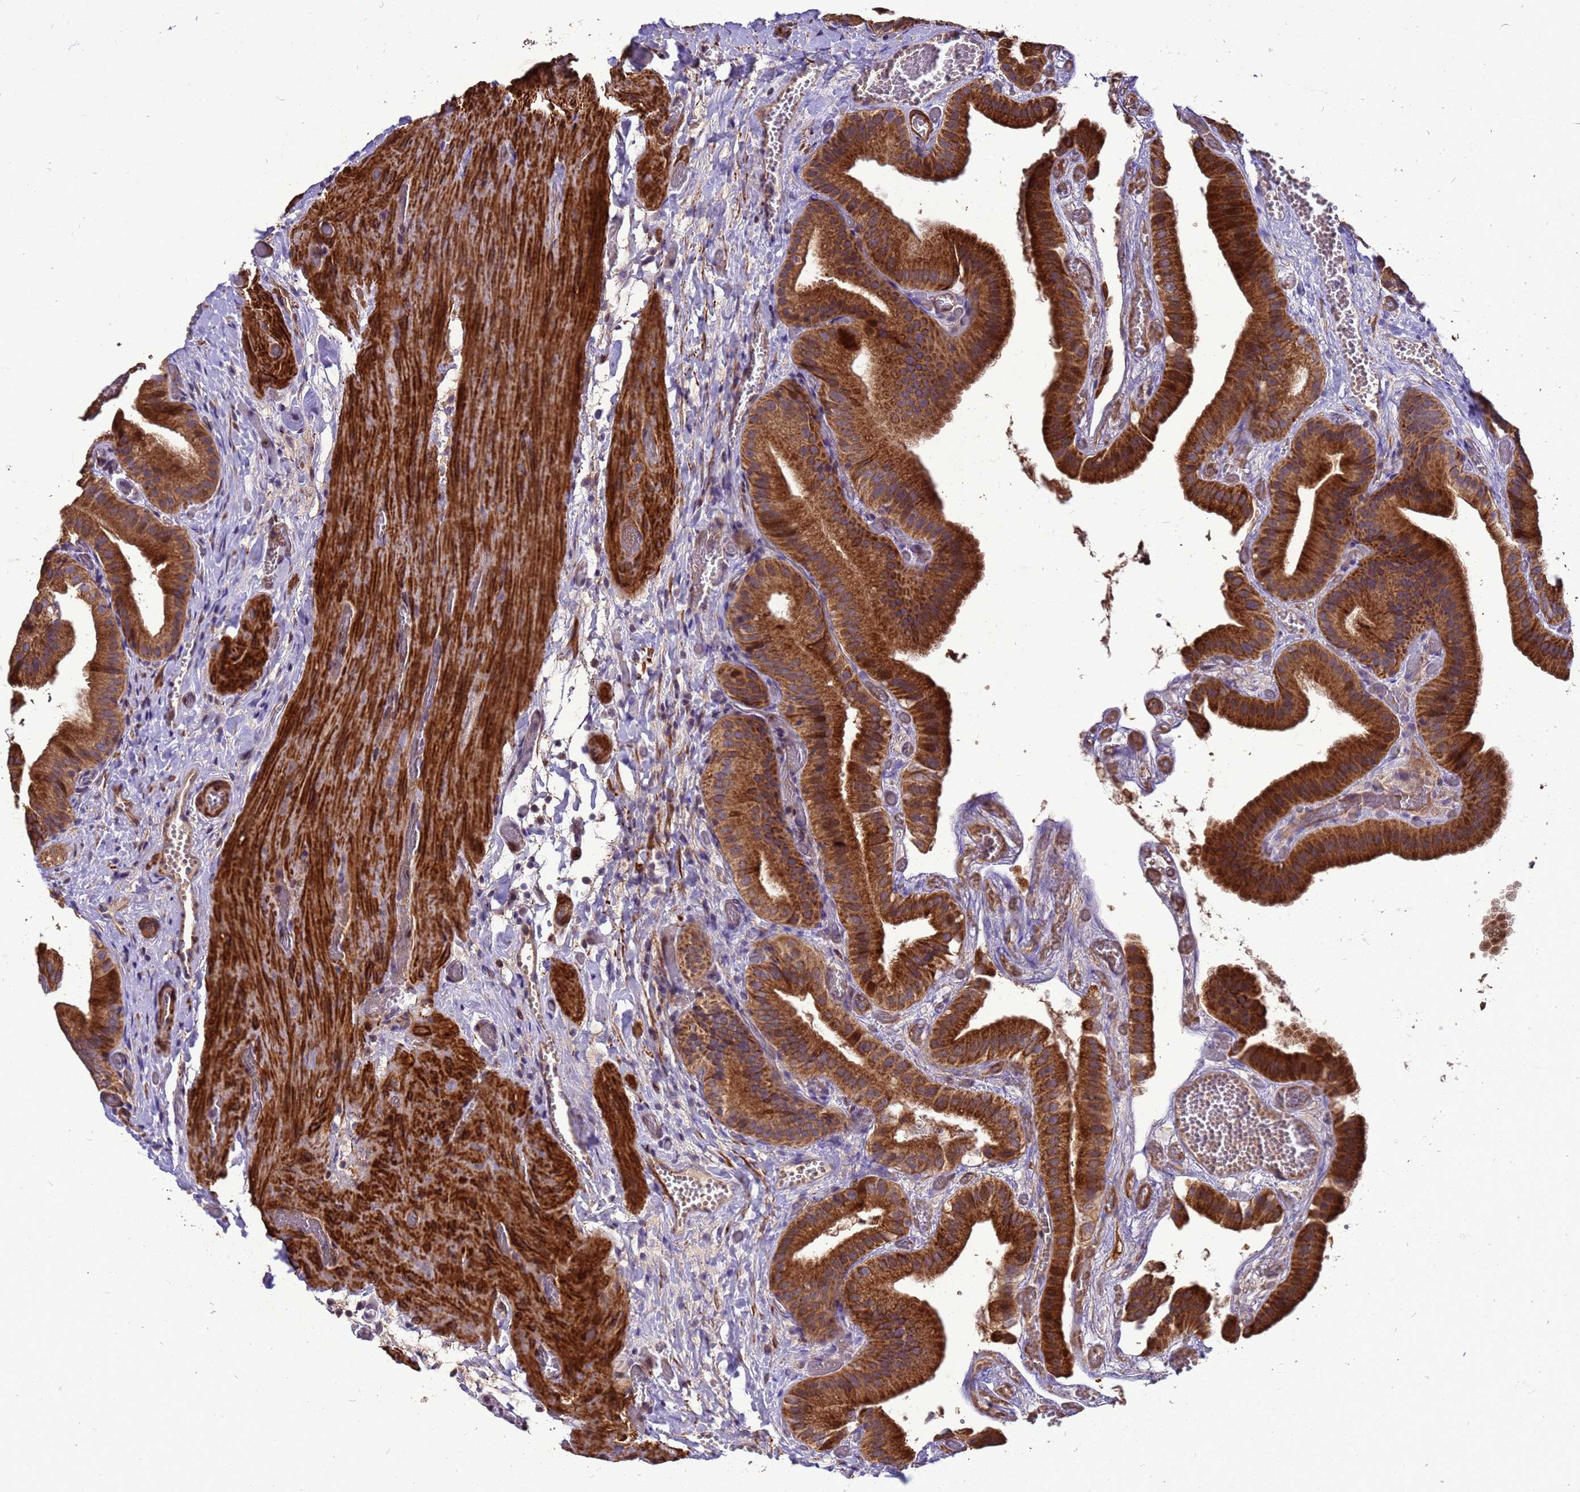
{"staining": {"intensity": "strong", "quantity": ">75%", "location": "cytoplasmic/membranous"}, "tissue": "gallbladder", "cell_type": "Glandular cells", "image_type": "normal", "snomed": [{"axis": "morphology", "description": "Normal tissue, NOS"}, {"axis": "topography", "description": "Gallbladder"}], "caption": "A high-resolution photomicrograph shows IHC staining of normal gallbladder, which shows strong cytoplasmic/membranous expression in approximately >75% of glandular cells.", "gene": "RSPRY1", "patient": {"sex": "female", "age": 64}}